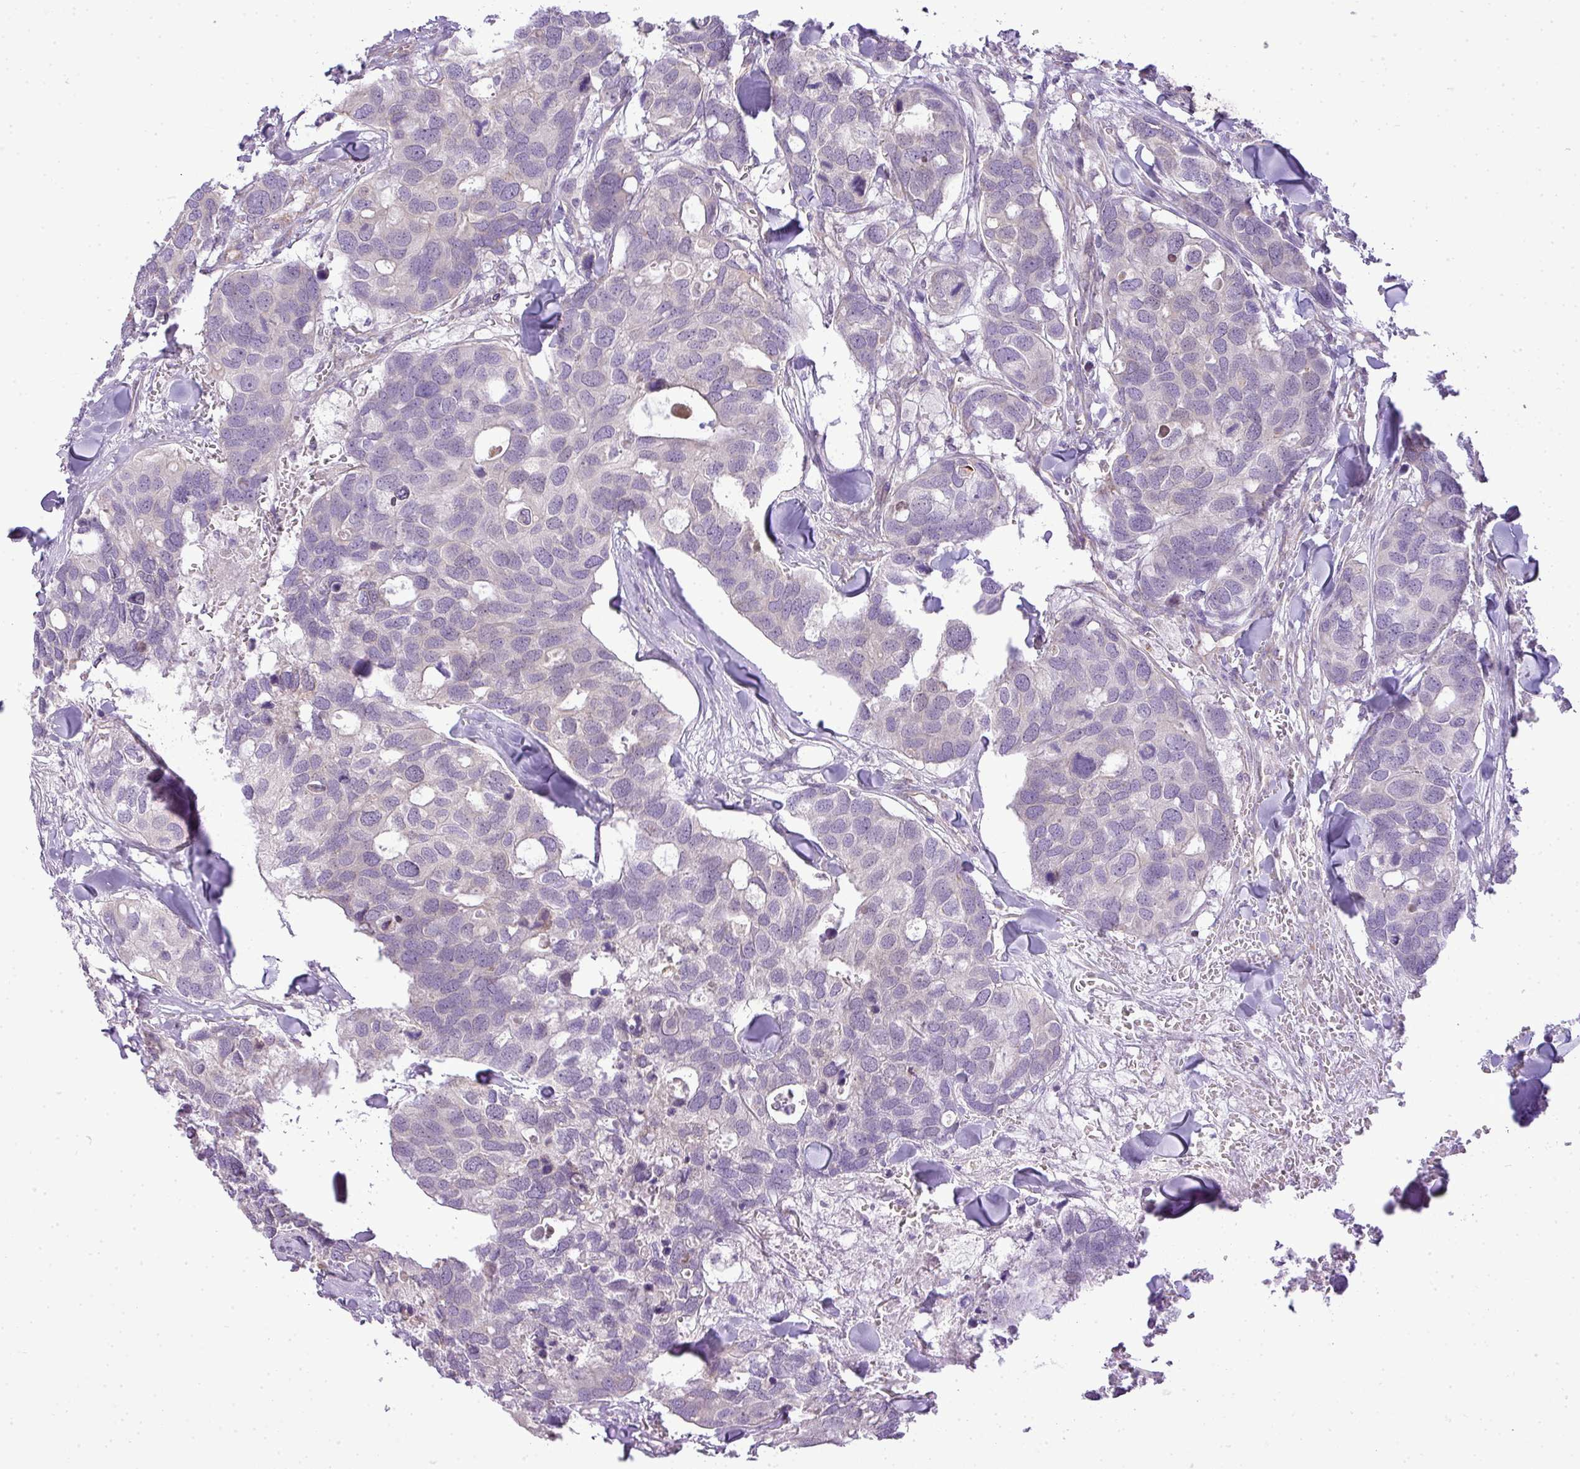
{"staining": {"intensity": "negative", "quantity": "none", "location": "none"}, "tissue": "breast cancer", "cell_type": "Tumor cells", "image_type": "cancer", "snomed": [{"axis": "morphology", "description": "Duct carcinoma"}, {"axis": "topography", "description": "Breast"}], "caption": "Infiltrating ductal carcinoma (breast) was stained to show a protein in brown. There is no significant positivity in tumor cells.", "gene": "COX18", "patient": {"sex": "female", "age": 83}}